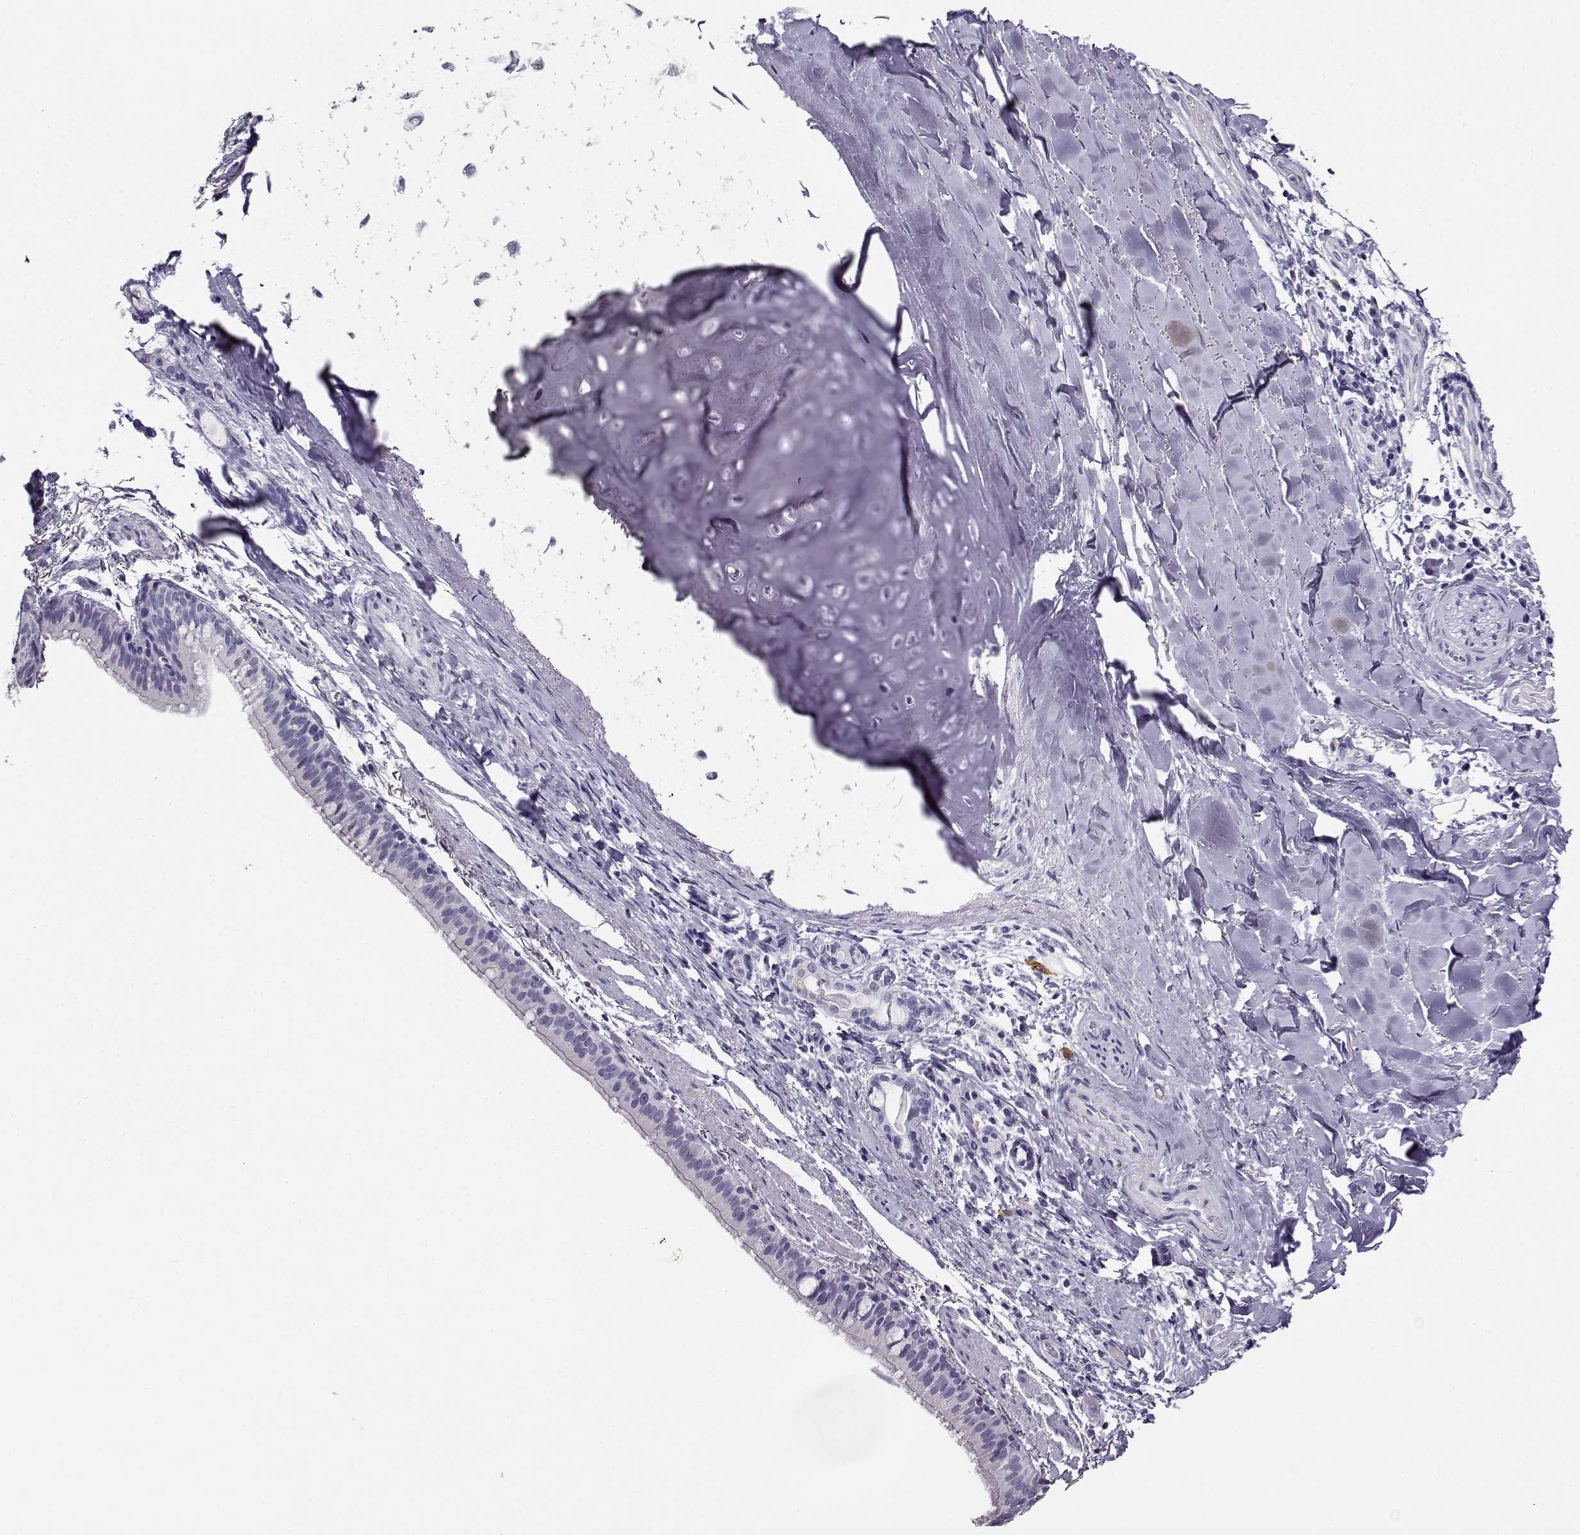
{"staining": {"intensity": "negative", "quantity": "none", "location": "none"}, "tissue": "bronchus", "cell_type": "Respiratory epithelial cells", "image_type": "normal", "snomed": [{"axis": "morphology", "description": "Normal tissue, NOS"}, {"axis": "morphology", "description": "Squamous cell carcinoma, NOS"}, {"axis": "topography", "description": "Bronchus"}, {"axis": "topography", "description": "Lung"}], "caption": "Respiratory epithelial cells are negative for protein expression in unremarkable human bronchus.", "gene": "CABS1", "patient": {"sex": "male", "age": 69}}